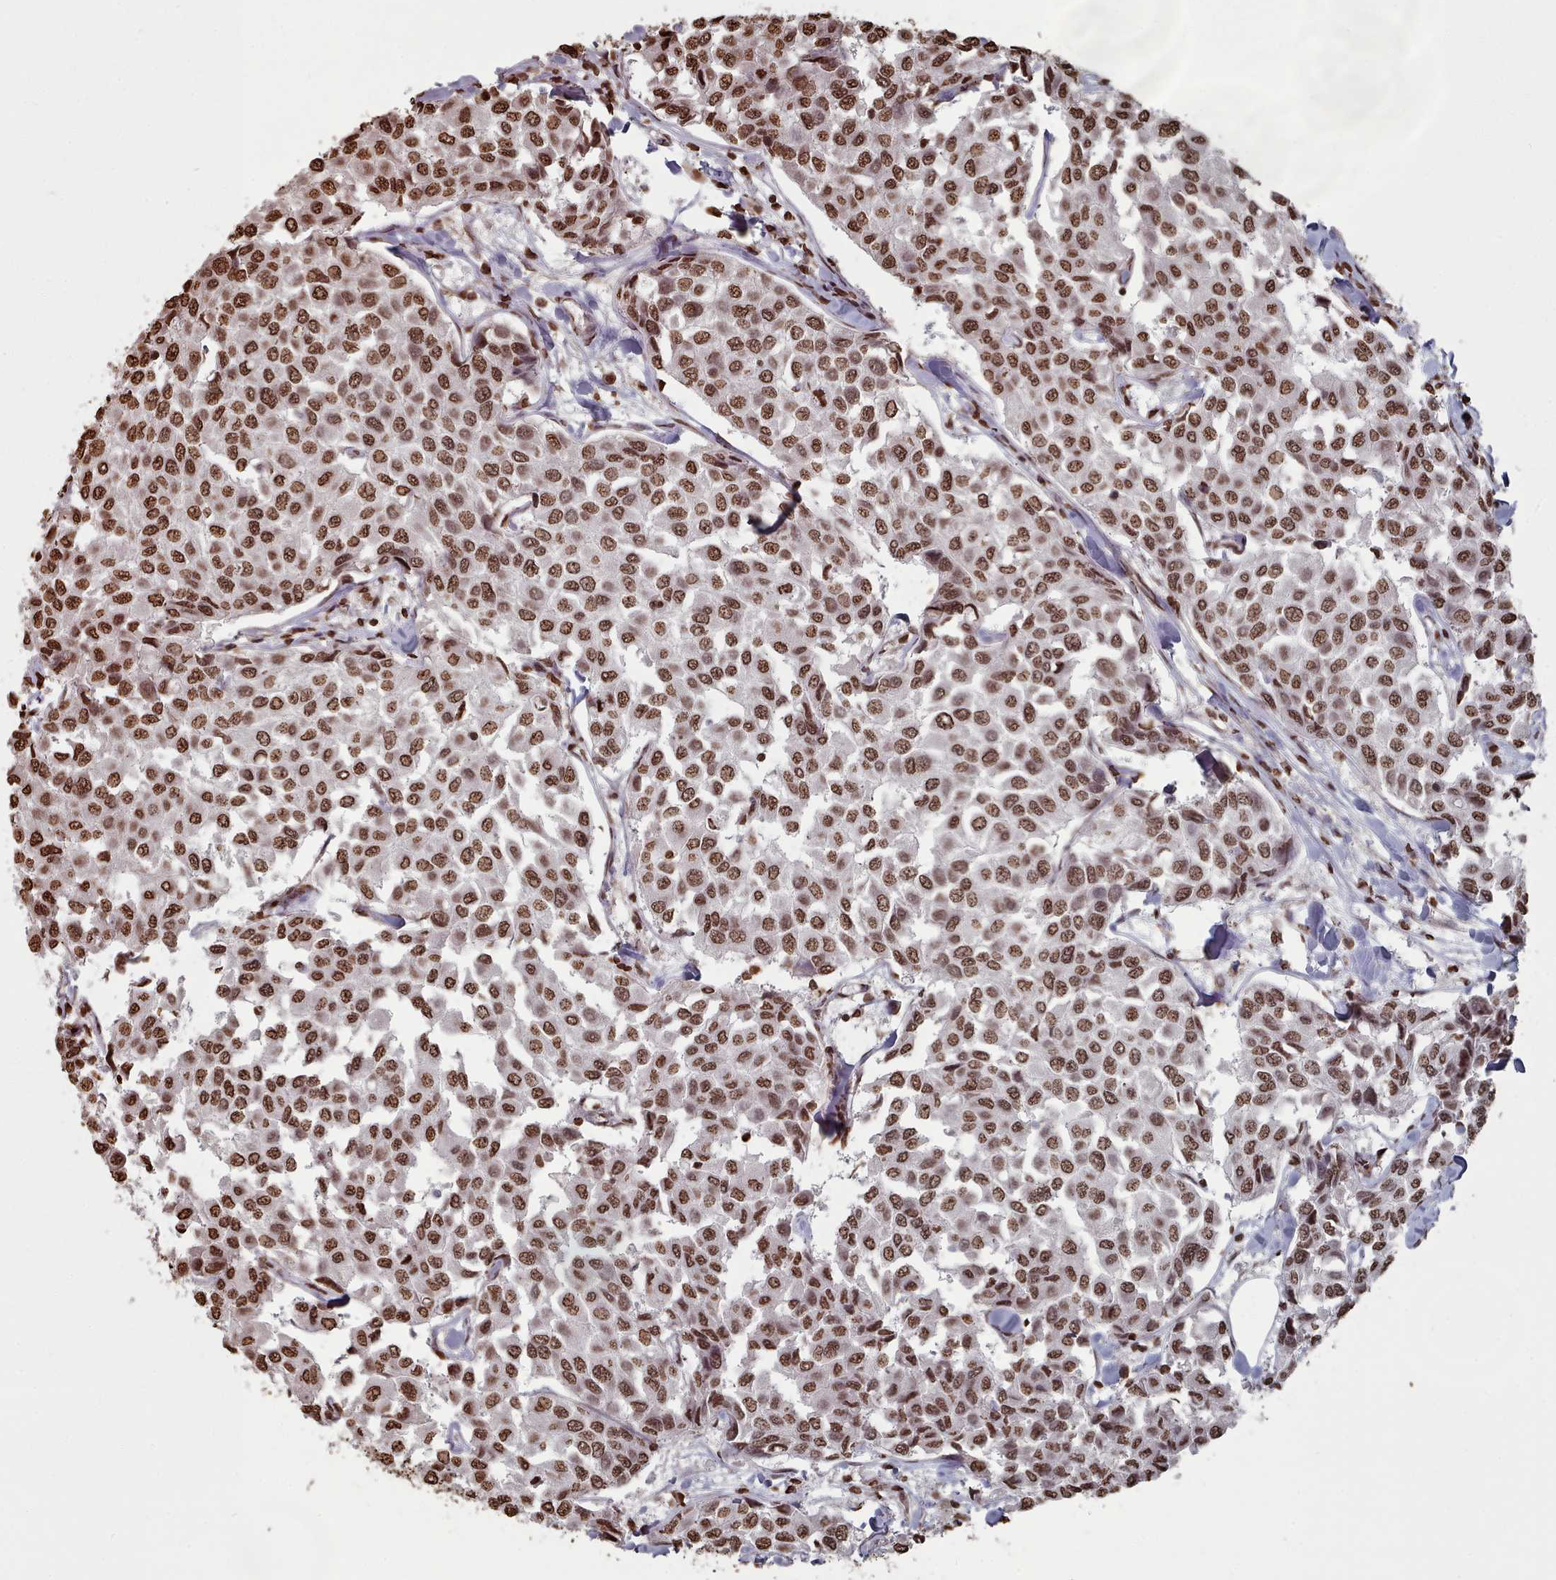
{"staining": {"intensity": "strong", "quantity": ">75%", "location": "nuclear"}, "tissue": "breast cancer", "cell_type": "Tumor cells", "image_type": "cancer", "snomed": [{"axis": "morphology", "description": "Duct carcinoma"}, {"axis": "topography", "description": "Breast"}], "caption": "Protein expression analysis of human breast infiltrating ductal carcinoma reveals strong nuclear expression in approximately >75% of tumor cells. (DAB IHC, brown staining for protein, blue staining for nuclei).", "gene": "PLEKHG5", "patient": {"sex": "female", "age": 55}}